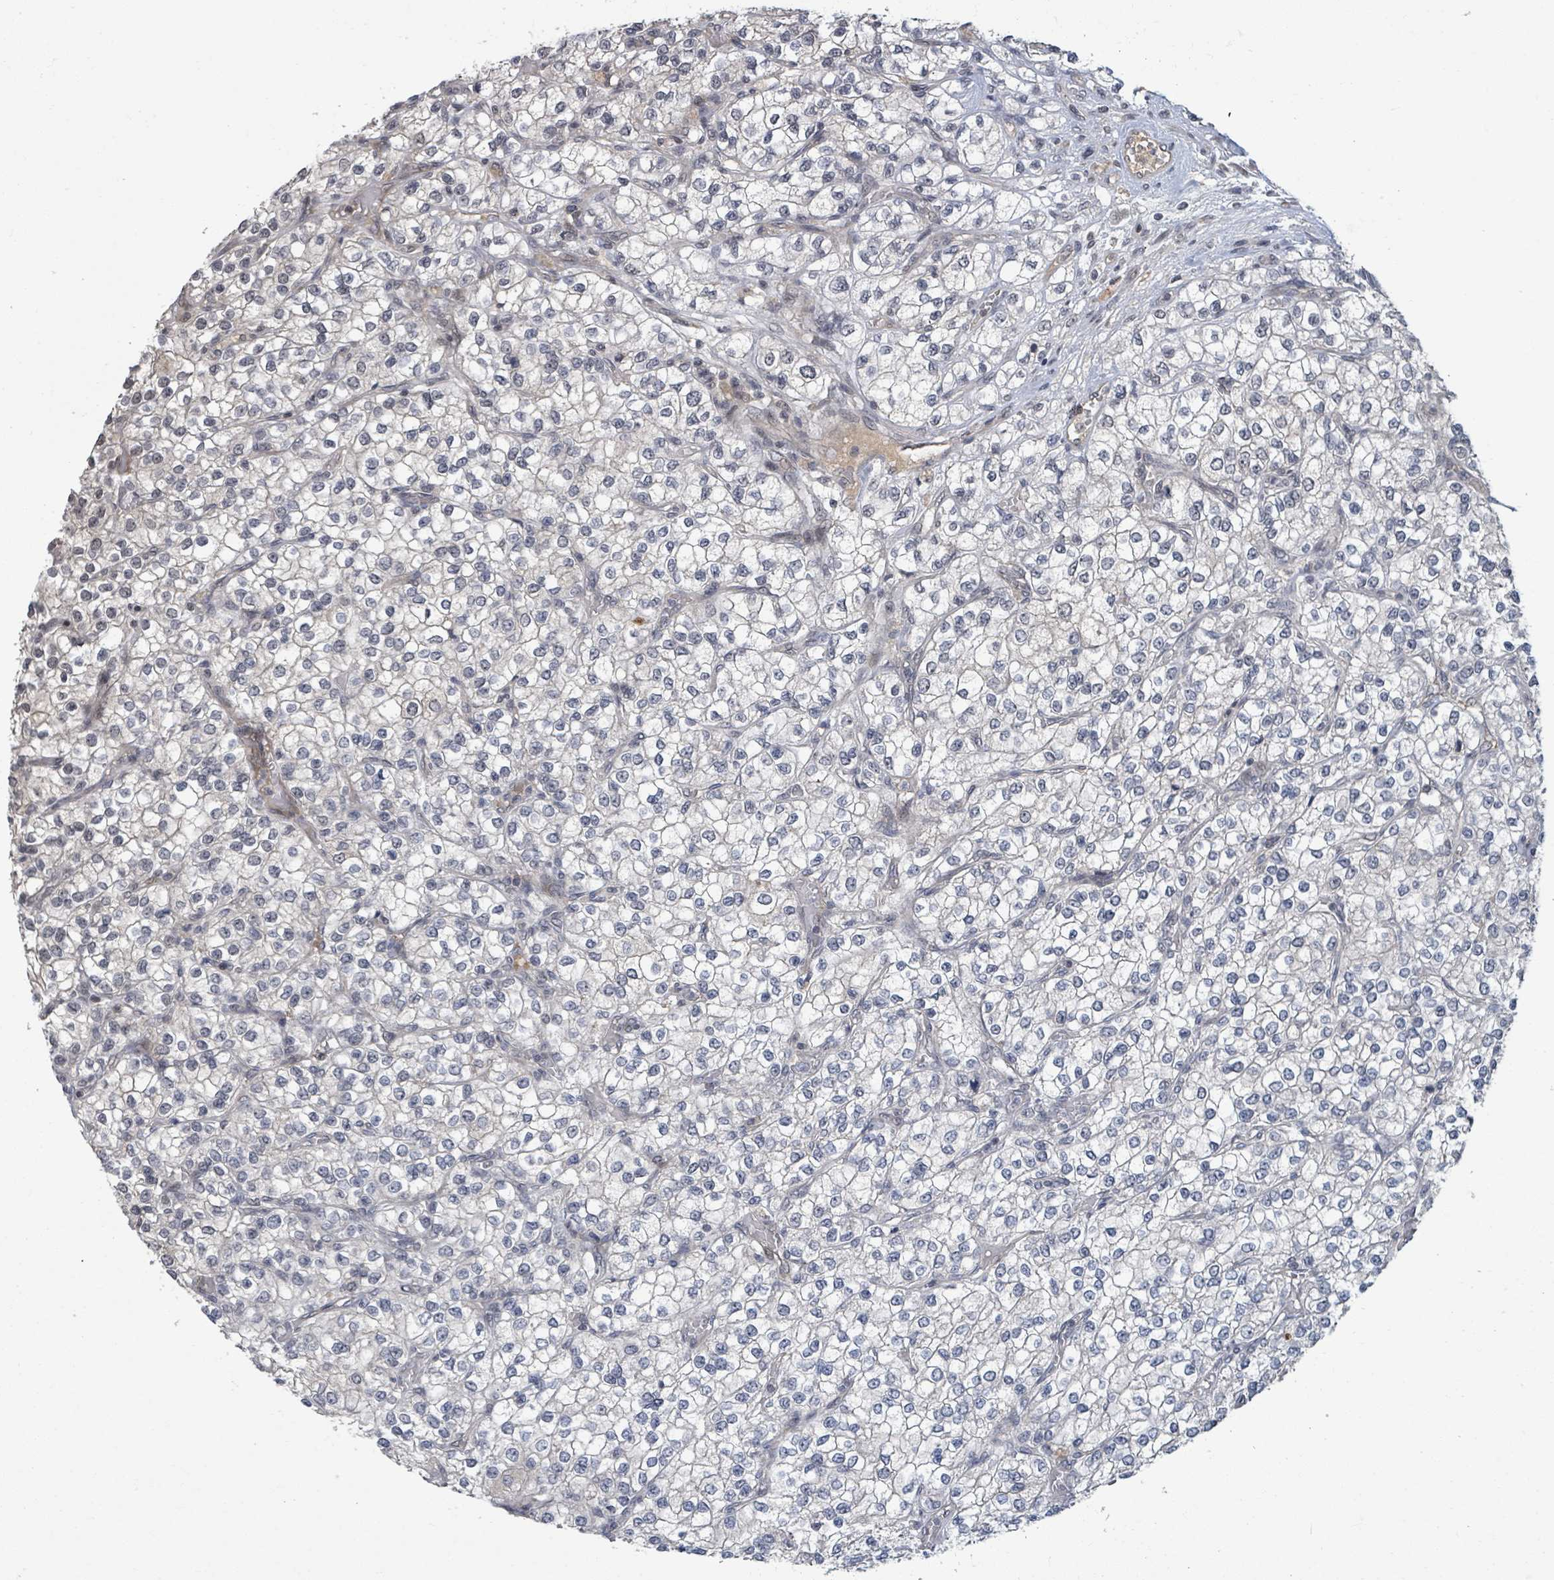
{"staining": {"intensity": "weak", "quantity": "<25%", "location": "nuclear"}, "tissue": "renal cancer", "cell_type": "Tumor cells", "image_type": "cancer", "snomed": [{"axis": "morphology", "description": "Adenocarcinoma, NOS"}, {"axis": "topography", "description": "Kidney"}], "caption": "A micrograph of renal cancer (adenocarcinoma) stained for a protein exhibits no brown staining in tumor cells.", "gene": "ZBTB14", "patient": {"sex": "male", "age": 80}}